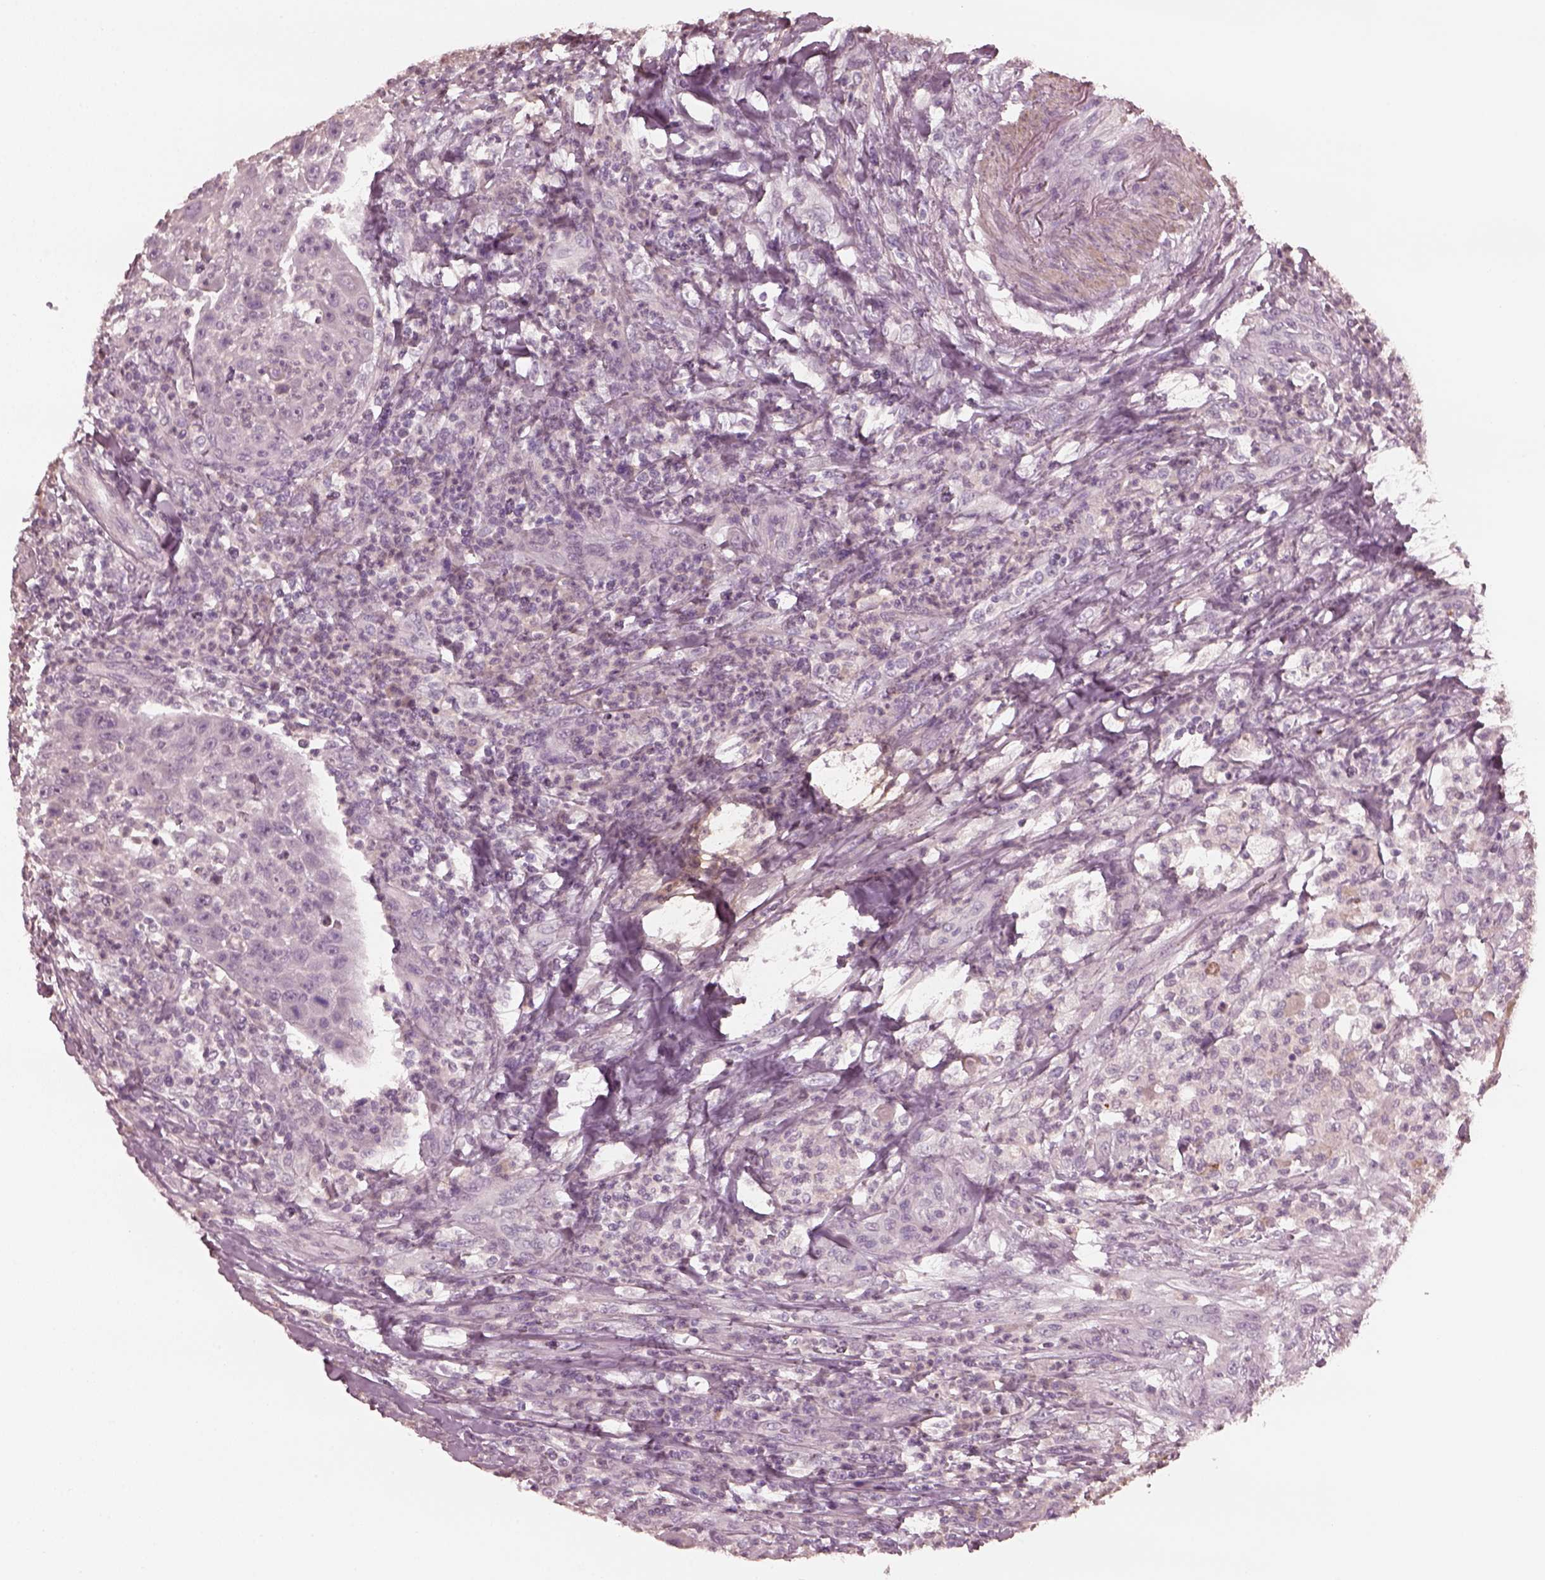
{"staining": {"intensity": "negative", "quantity": "none", "location": "none"}, "tissue": "head and neck cancer", "cell_type": "Tumor cells", "image_type": "cancer", "snomed": [{"axis": "morphology", "description": "Squamous cell carcinoma, NOS"}, {"axis": "topography", "description": "Head-Neck"}], "caption": "Immunohistochemistry (IHC) photomicrograph of neoplastic tissue: human head and neck cancer (squamous cell carcinoma) stained with DAB shows no significant protein positivity in tumor cells.", "gene": "OPTC", "patient": {"sex": "male", "age": 69}}